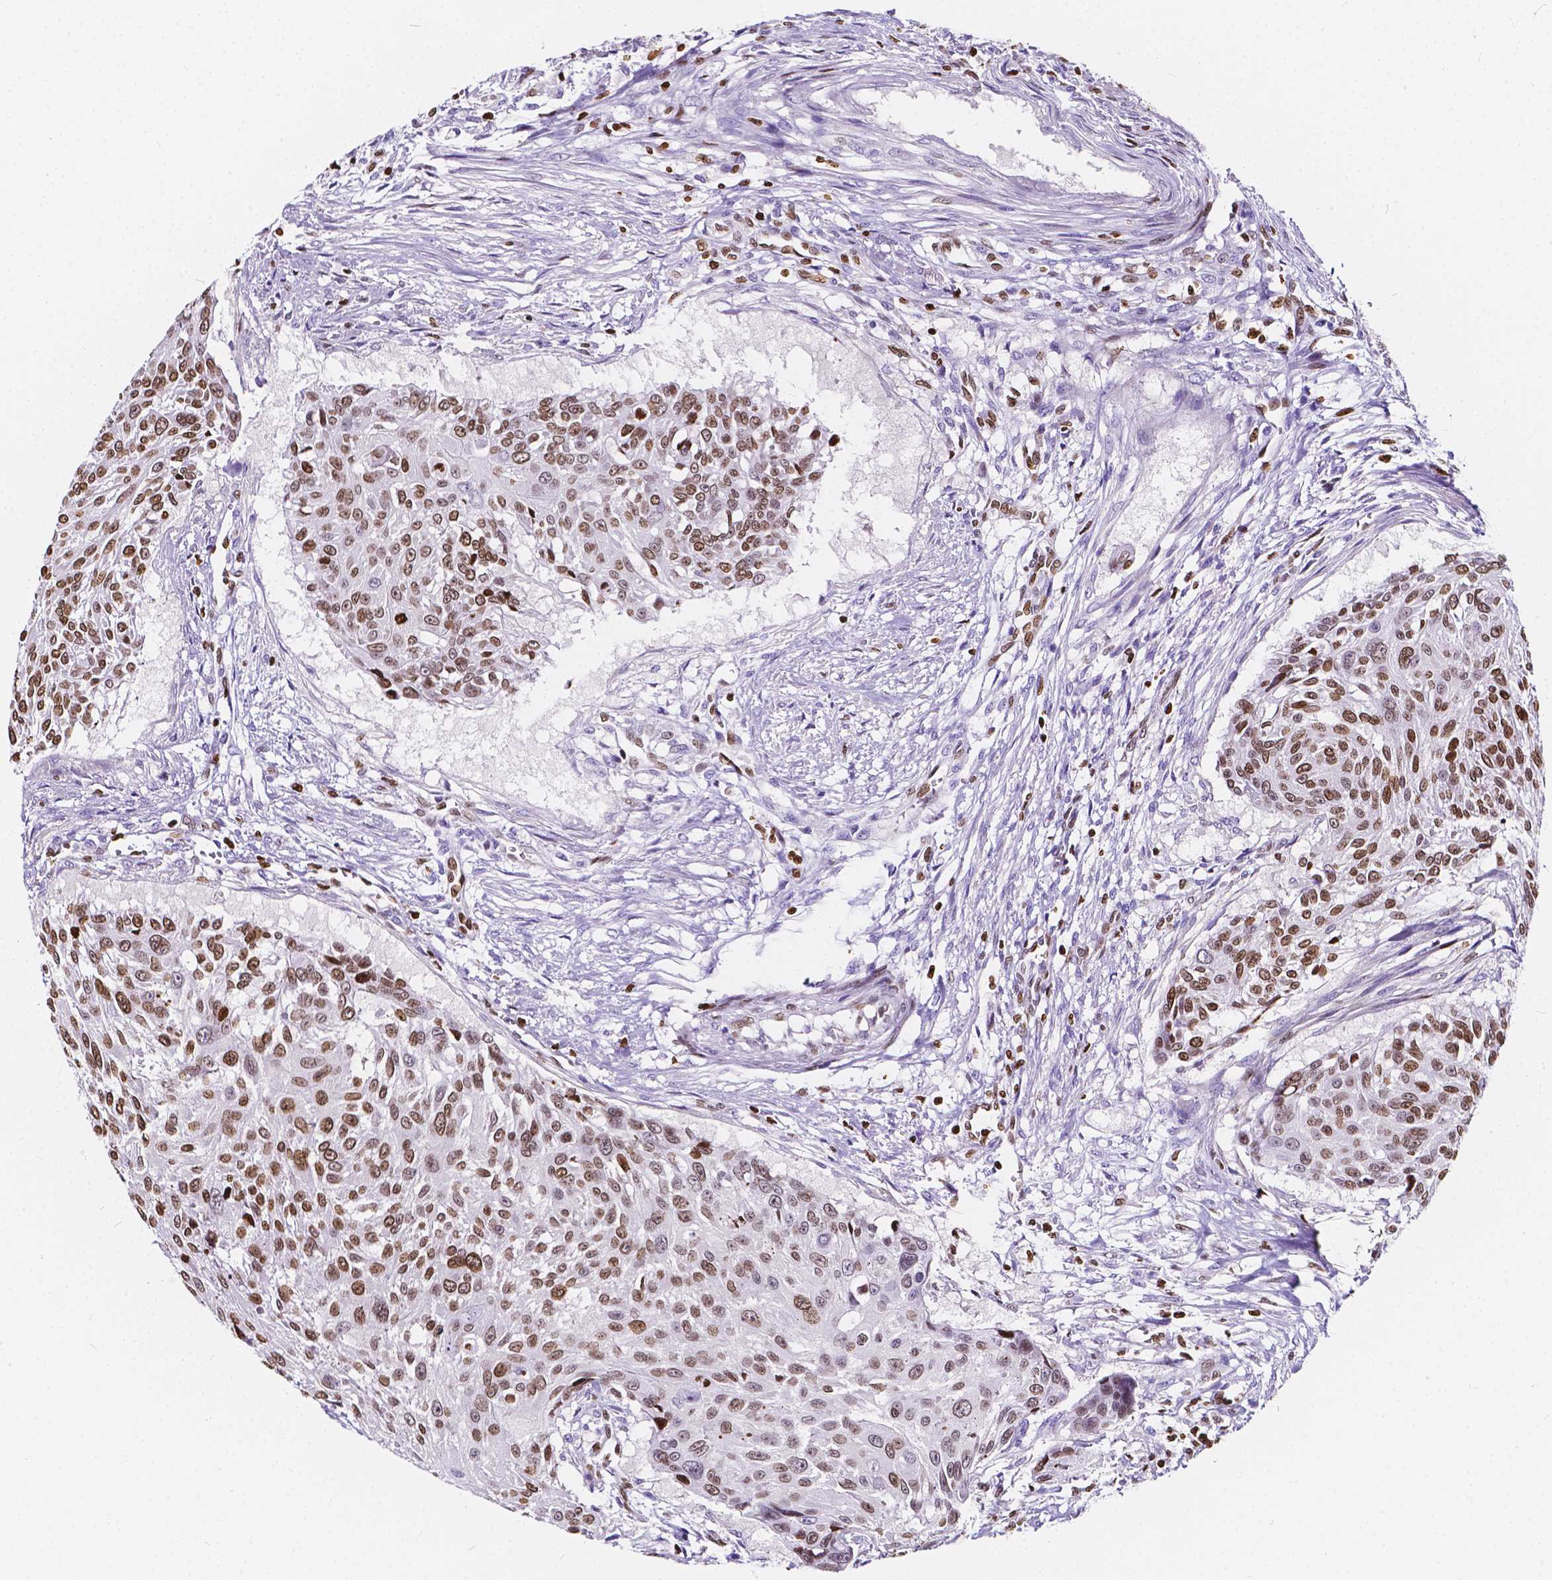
{"staining": {"intensity": "moderate", "quantity": ">75%", "location": "nuclear"}, "tissue": "urothelial cancer", "cell_type": "Tumor cells", "image_type": "cancer", "snomed": [{"axis": "morphology", "description": "Urothelial carcinoma, NOS"}, {"axis": "topography", "description": "Urinary bladder"}], "caption": "A micrograph of urothelial cancer stained for a protein displays moderate nuclear brown staining in tumor cells.", "gene": "CBY3", "patient": {"sex": "male", "age": 55}}